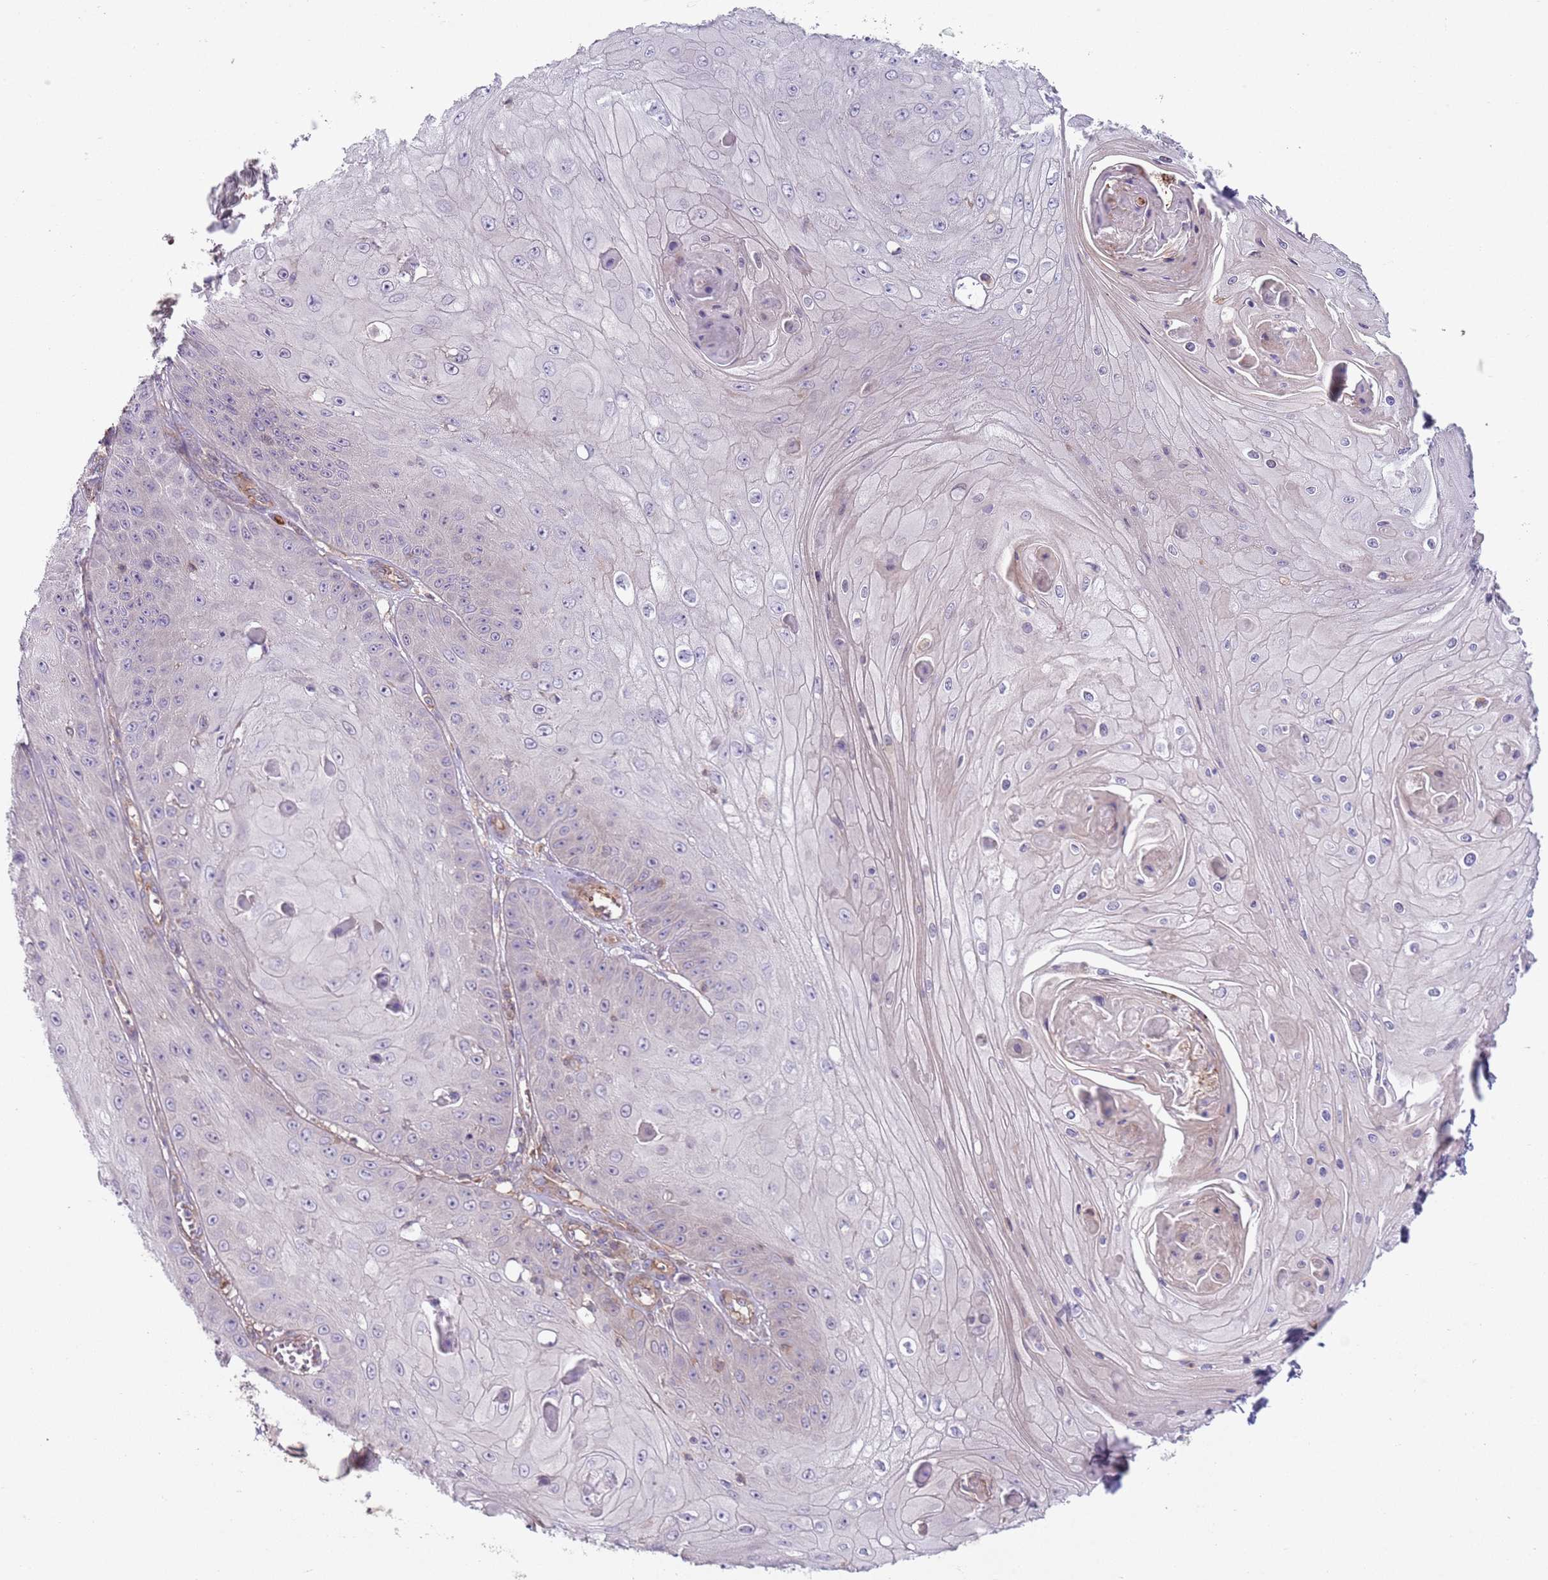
{"staining": {"intensity": "negative", "quantity": "none", "location": "none"}, "tissue": "skin cancer", "cell_type": "Tumor cells", "image_type": "cancer", "snomed": [{"axis": "morphology", "description": "Squamous cell carcinoma, NOS"}, {"axis": "topography", "description": "Skin"}], "caption": "Human skin cancer (squamous cell carcinoma) stained for a protein using immunohistochemistry exhibits no positivity in tumor cells.", "gene": "GNAI3", "patient": {"sex": "male", "age": 70}}